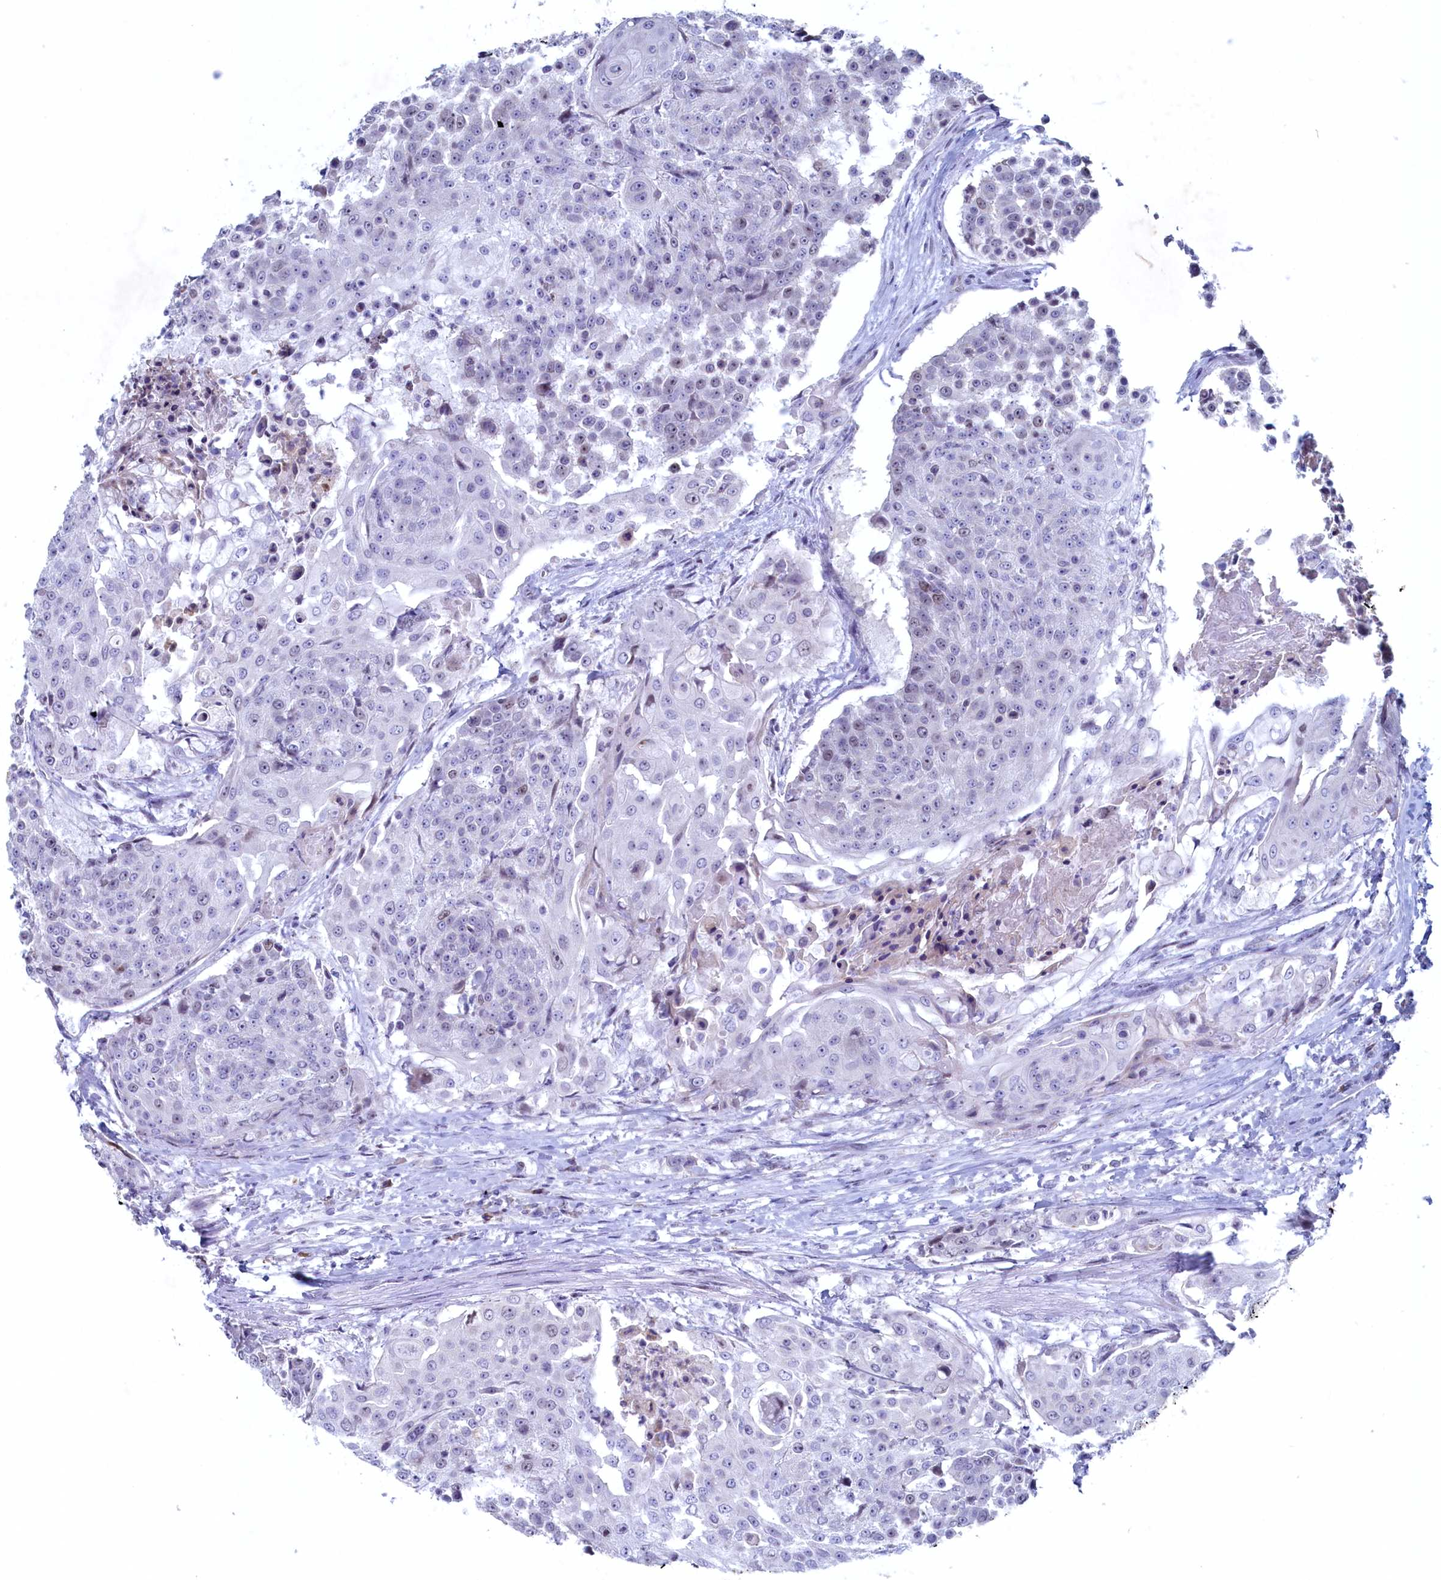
{"staining": {"intensity": "weak", "quantity": "<25%", "location": "nuclear"}, "tissue": "urothelial cancer", "cell_type": "Tumor cells", "image_type": "cancer", "snomed": [{"axis": "morphology", "description": "Urothelial carcinoma, High grade"}, {"axis": "topography", "description": "Urinary bladder"}], "caption": "This histopathology image is of high-grade urothelial carcinoma stained with IHC to label a protein in brown with the nuclei are counter-stained blue. There is no expression in tumor cells.", "gene": "WDR76", "patient": {"sex": "female", "age": 63}}